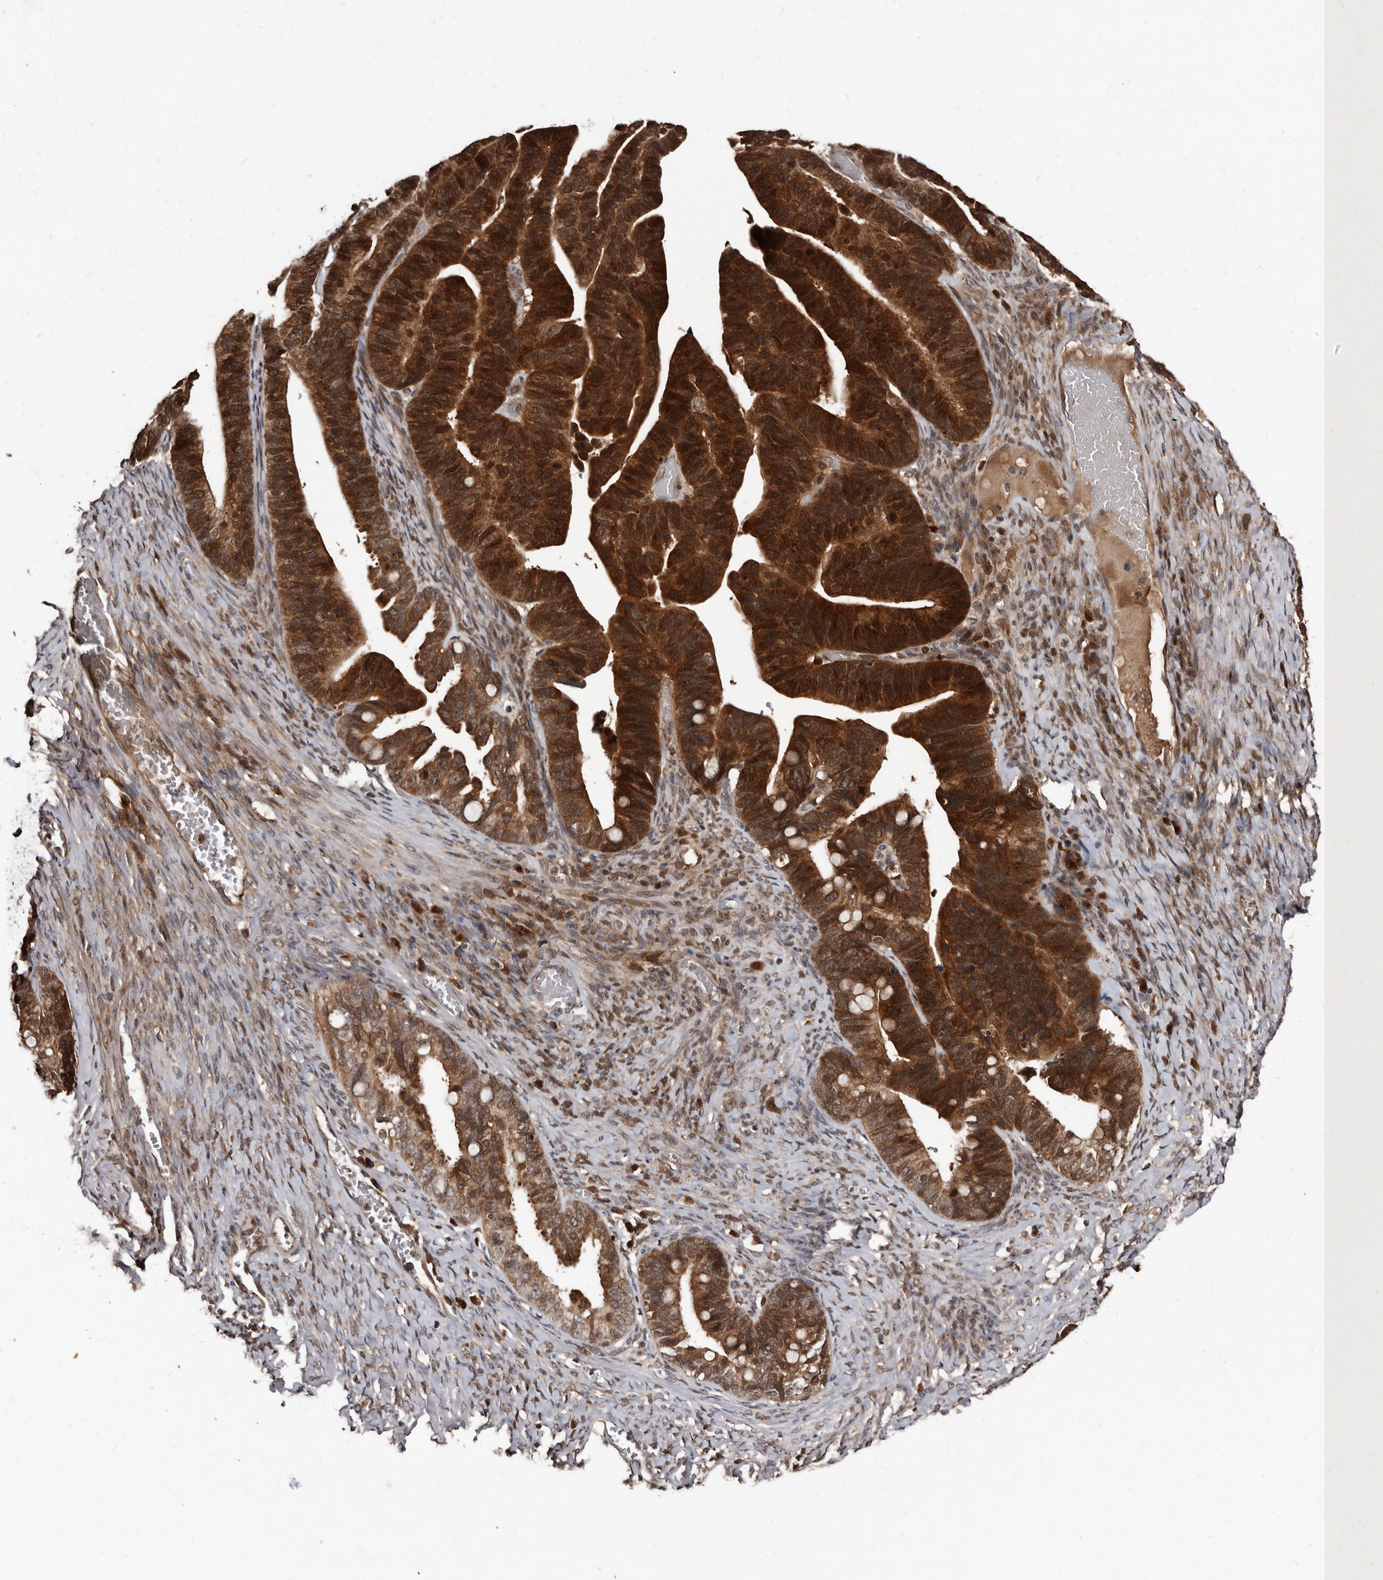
{"staining": {"intensity": "strong", "quantity": ">75%", "location": "cytoplasmic/membranous"}, "tissue": "ovarian cancer", "cell_type": "Tumor cells", "image_type": "cancer", "snomed": [{"axis": "morphology", "description": "Cystadenocarcinoma, serous, NOS"}, {"axis": "topography", "description": "Ovary"}], "caption": "IHC micrograph of ovarian serous cystadenocarcinoma stained for a protein (brown), which reveals high levels of strong cytoplasmic/membranous positivity in about >75% of tumor cells.", "gene": "PMVK", "patient": {"sex": "female", "age": 56}}